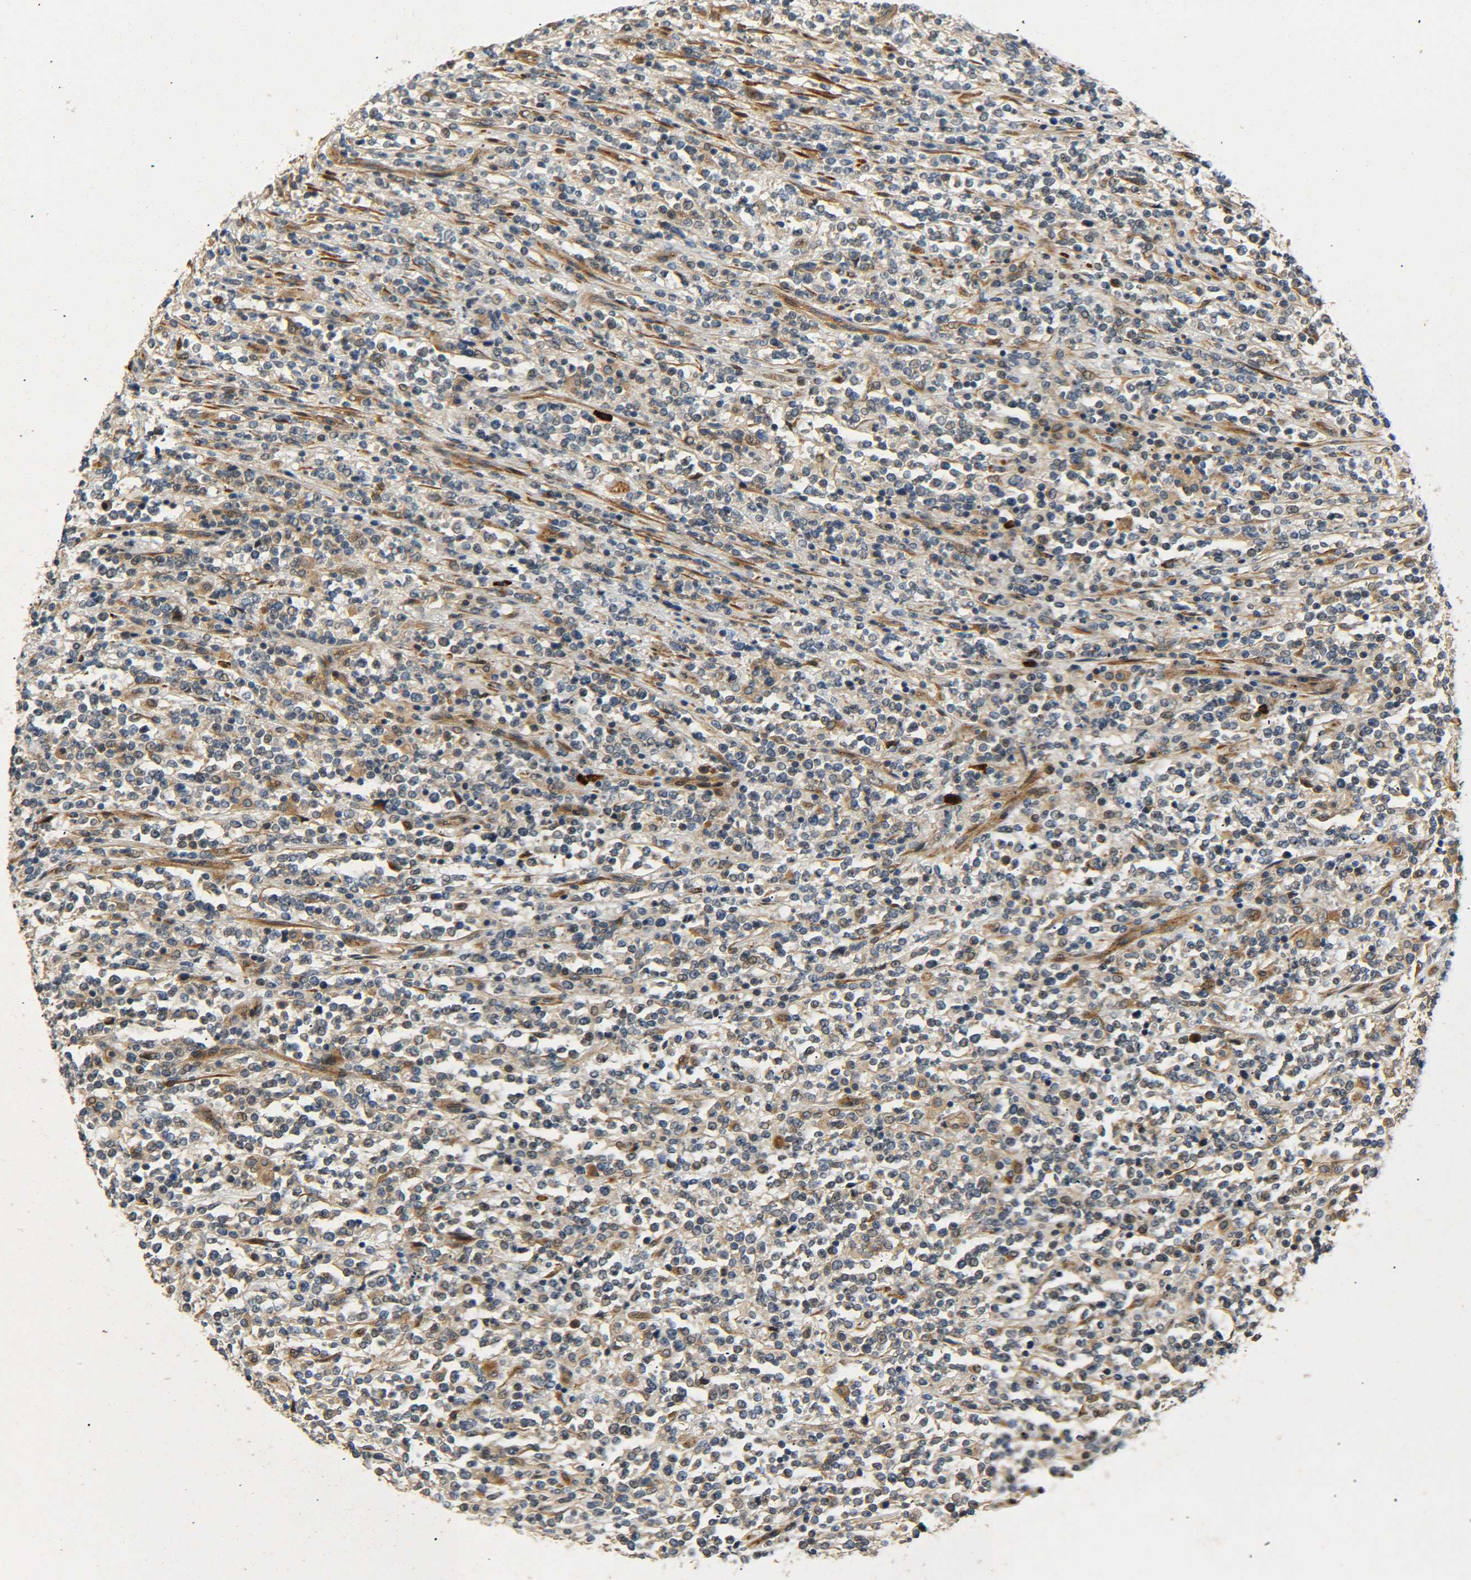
{"staining": {"intensity": "moderate", "quantity": "<25%", "location": "cytoplasmic/membranous"}, "tissue": "lymphoma", "cell_type": "Tumor cells", "image_type": "cancer", "snomed": [{"axis": "morphology", "description": "Malignant lymphoma, non-Hodgkin's type, High grade"}, {"axis": "topography", "description": "Soft tissue"}], "caption": "An immunohistochemistry histopathology image of tumor tissue is shown. Protein staining in brown highlights moderate cytoplasmic/membranous positivity in malignant lymphoma, non-Hodgkin's type (high-grade) within tumor cells. Using DAB (brown) and hematoxylin (blue) stains, captured at high magnification using brightfield microscopy.", "gene": "MEIS1", "patient": {"sex": "male", "age": 18}}